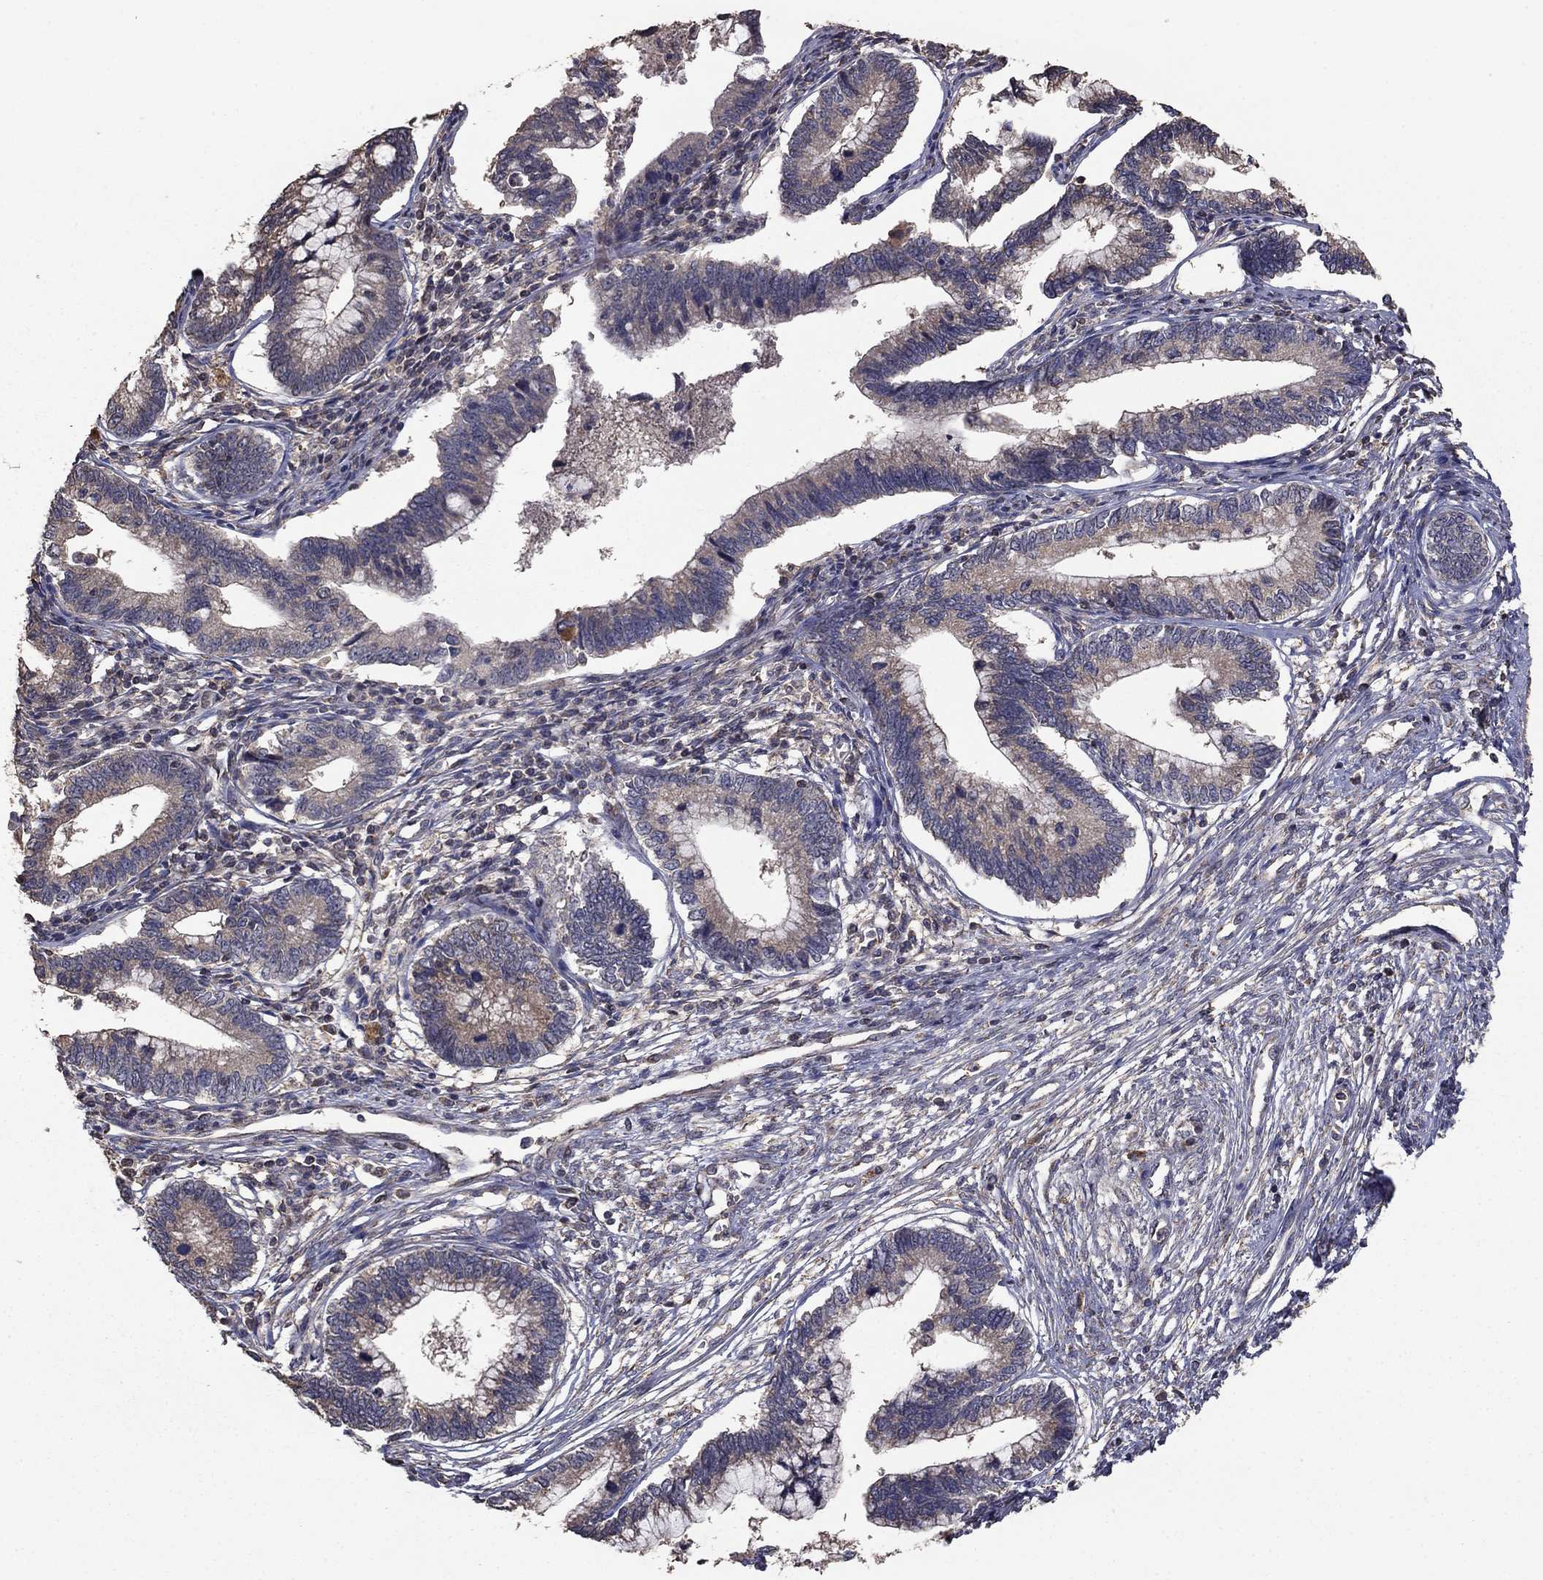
{"staining": {"intensity": "moderate", "quantity": "<25%", "location": "cytoplasmic/membranous"}, "tissue": "cervical cancer", "cell_type": "Tumor cells", "image_type": "cancer", "snomed": [{"axis": "morphology", "description": "Adenocarcinoma, NOS"}, {"axis": "topography", "description": "Cervix"}], "caption": "There is low levels of moderate cytoplasmic/membranous positivity in tumor cells of cervical adenocarcinoma, as demonstrated by immunohistochemical staining (brown color).", "gene": "FLT4", "patient": {"sex": "female", "age": 44}}